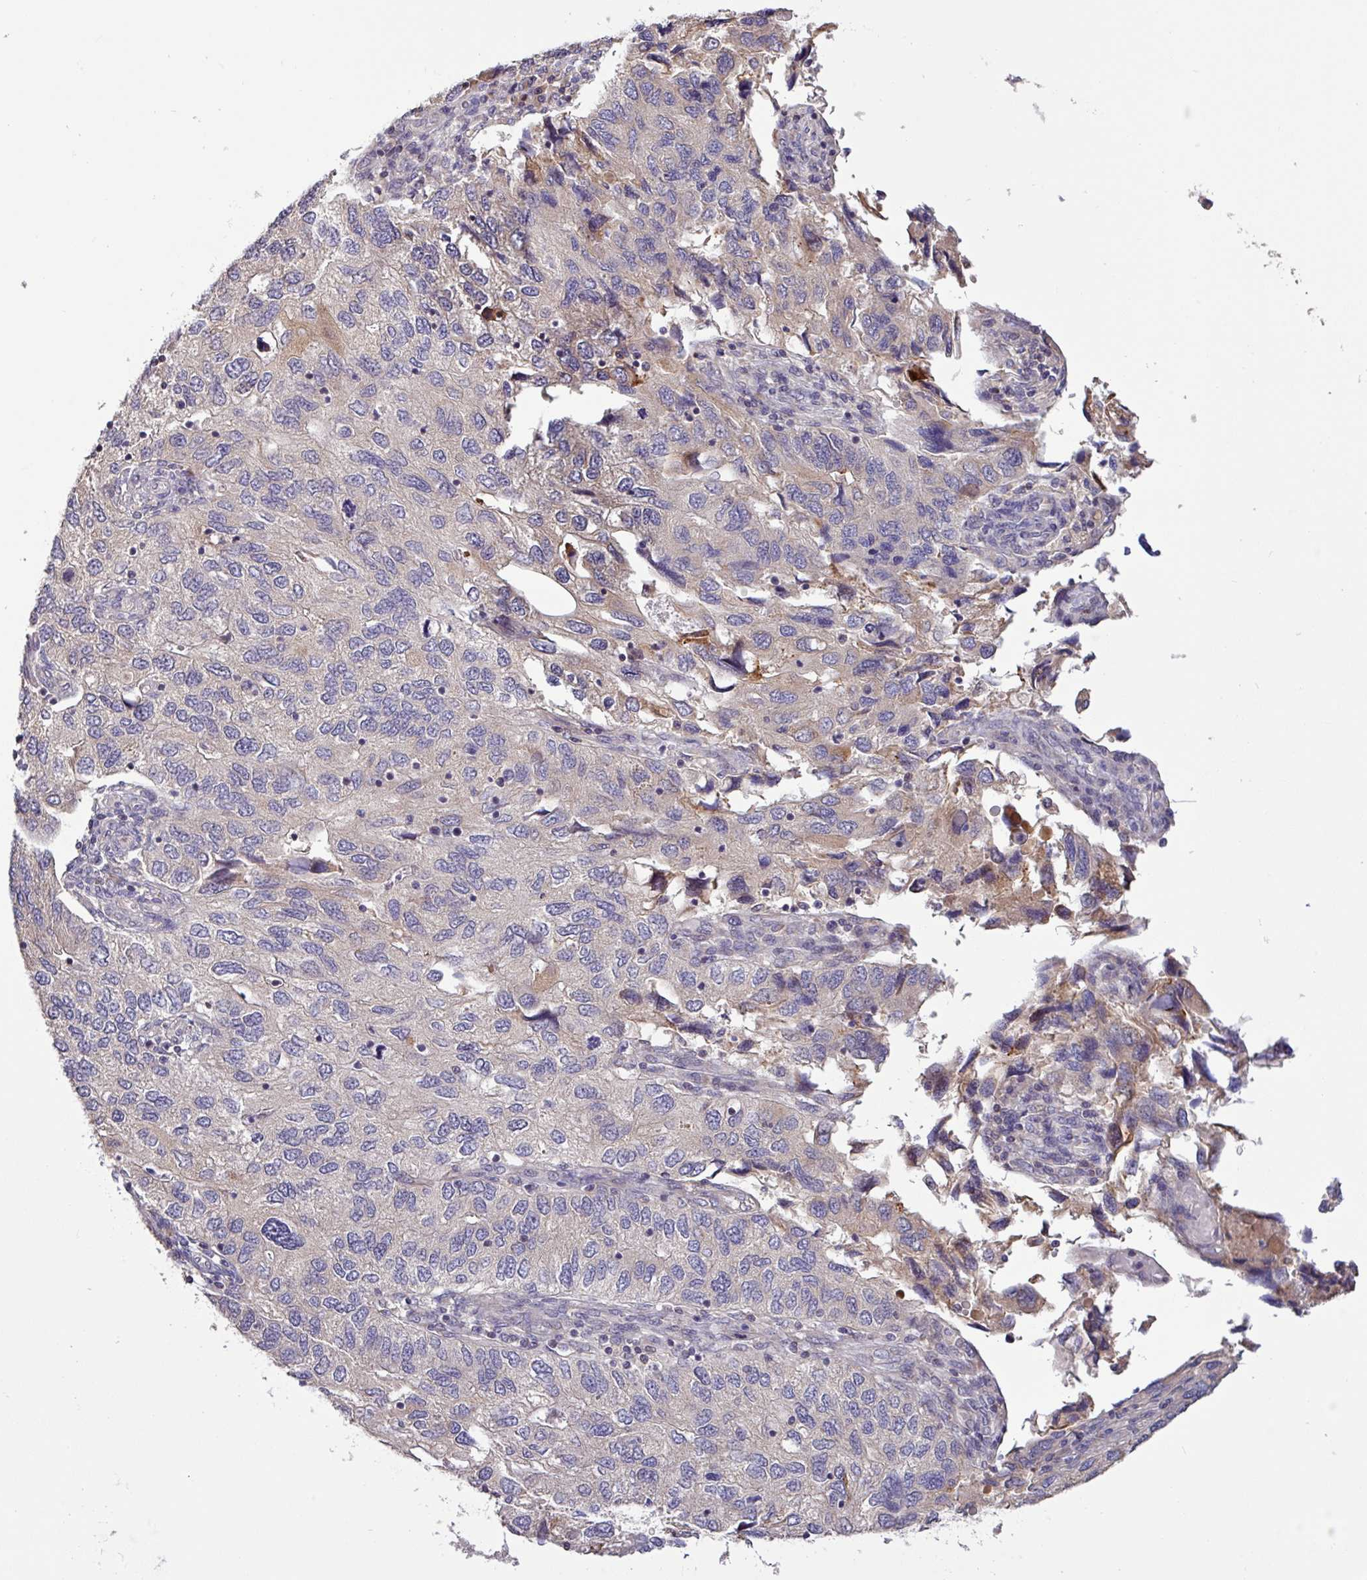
{"staining": {"intensity": "negative", "quantity": "none", "location": "none"}, "tissue": "endometrial cancer", "cell_type": "Tumor cells", "image_type": "cancer", "snomed": [{"axis": "morphology", "description": "Carcinoma, NOS"}, {"axis": "topography", "description": "Uterus"}], "caption": "Photomicrograph shows no protein positivity in tumor cells of carcinoma (endometrial) tissue.", "gene": "SFTPB", "patient": {"sex": "female", "age": 76}}